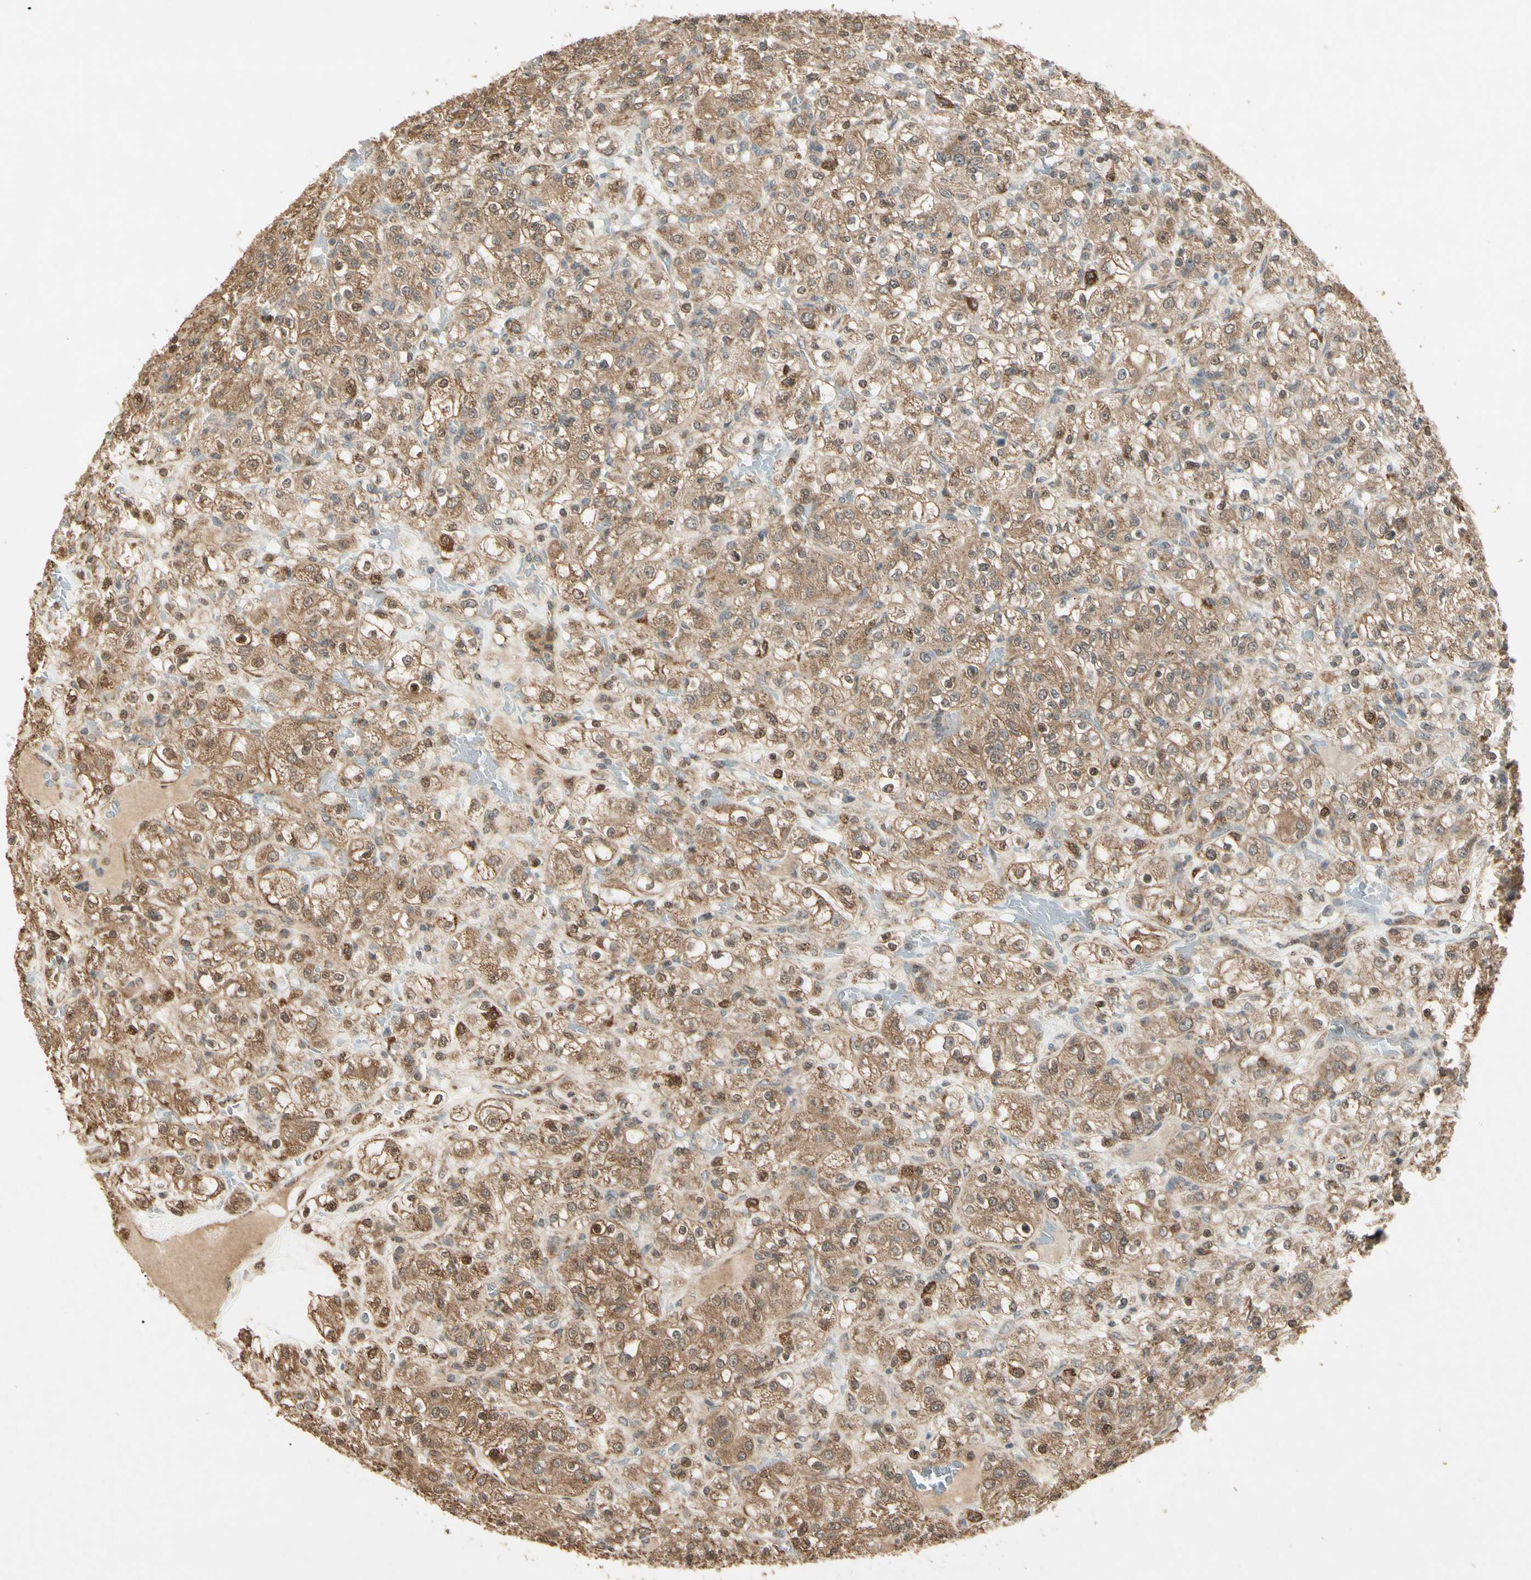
{"staining": {"intensity": "moderate", "quantity": ">75%", "location": "cytoplasmic/membranous,nuclear"}, "tissue": "renal cancer", "cell_type": "Tumor cells", "image_type": "cancer", "snomed": [{"axis": "morphology", "description": "Normal tissue, NOS"}, {"axis": "morphology", "description": "Adenocarcinoma, NOS"}, {"axis": "topography", "description": "Kidney"}], "caption": "A brown stain labels moderate cytoplasmic/membranous and nuclear staining of a protein in renal cancer (adenocarcinoma) tumor cells.", "gene": "PRDX5", "patient": {"sex": "female", "age": 72}}